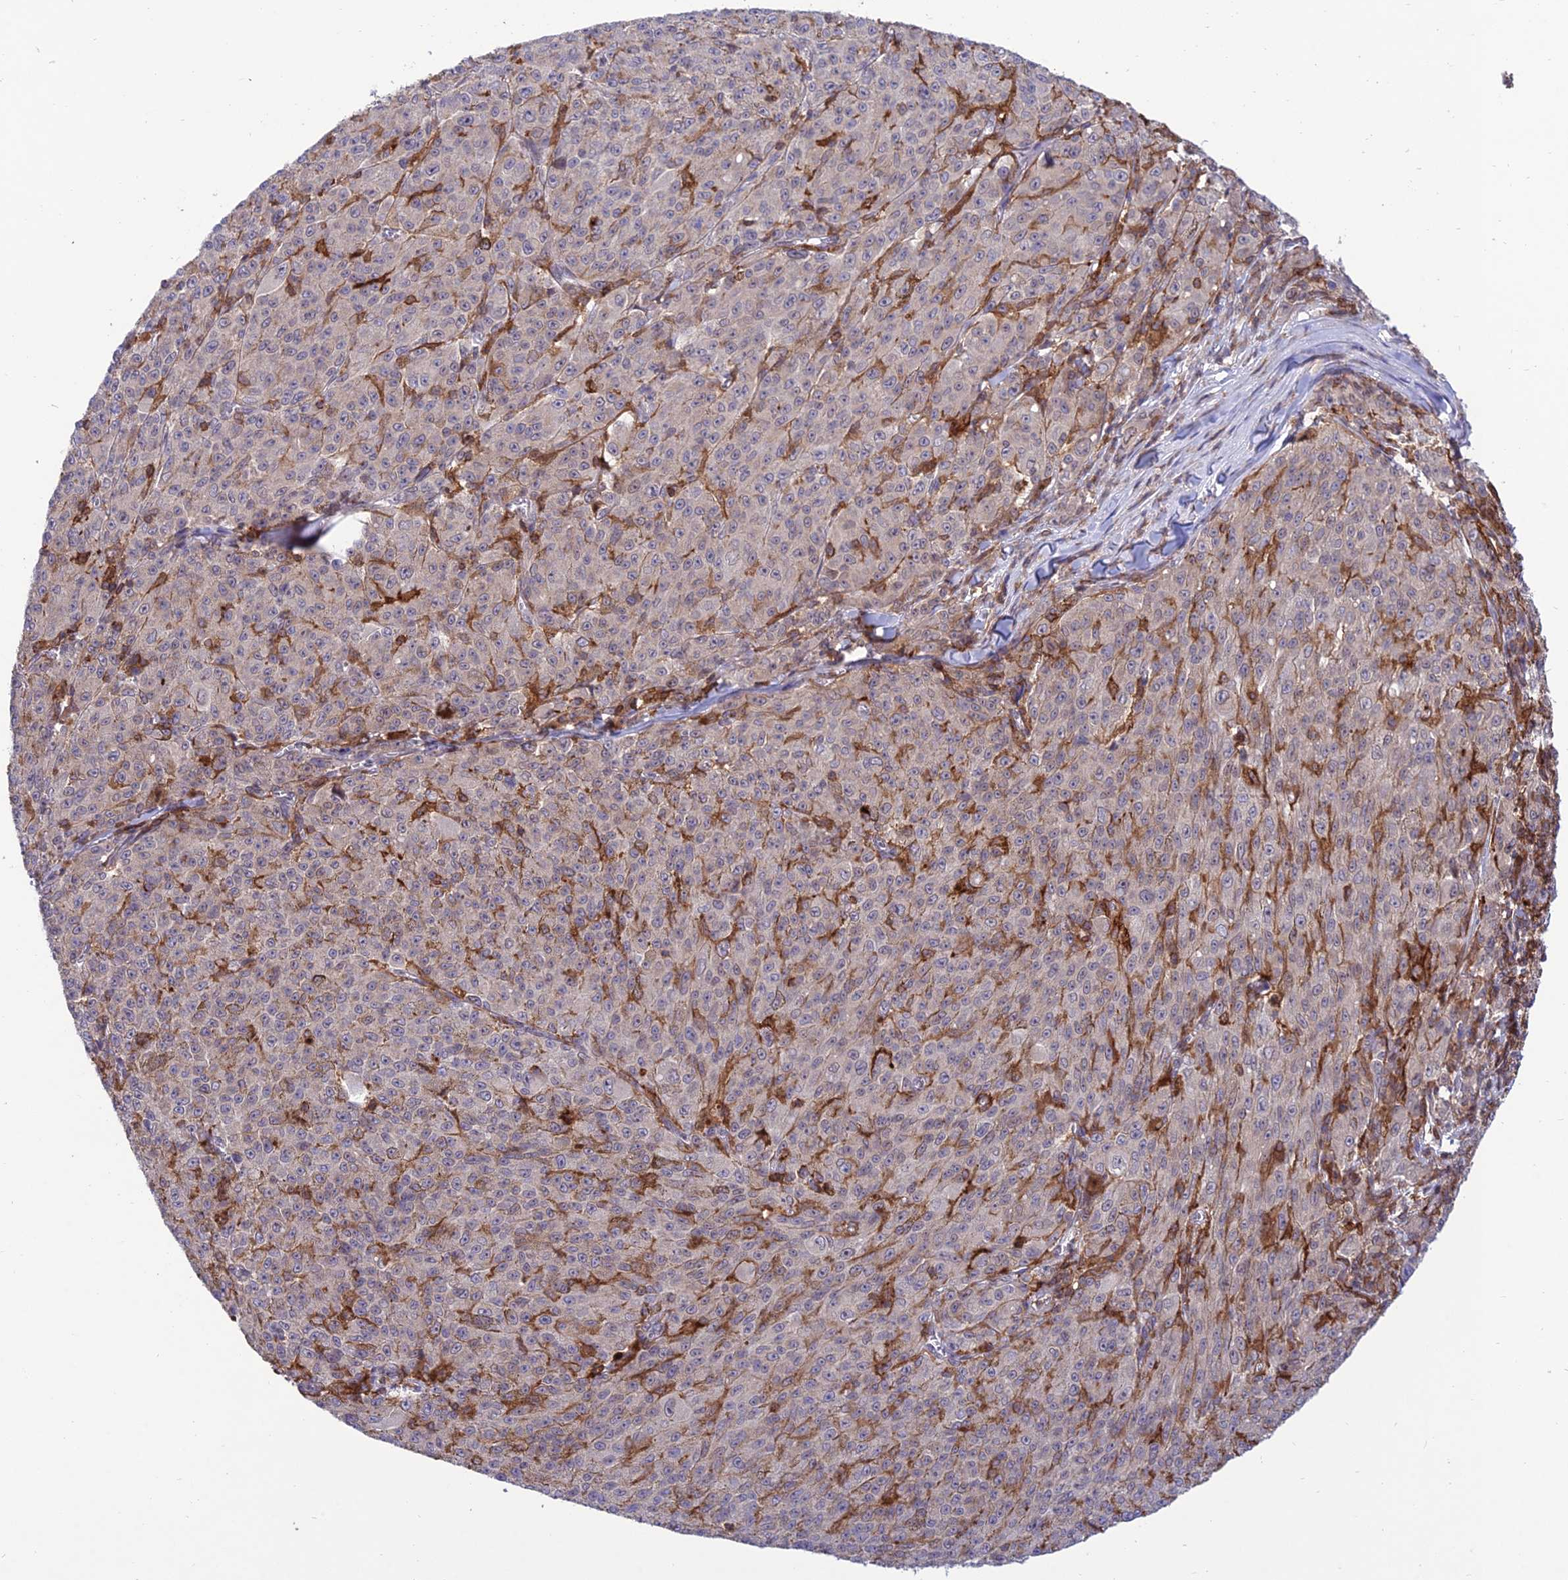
{"staining": {"intensity": "negative", "quantity": "none", "location": "none"}, "tissue": "melanoma", "cell_type": "Tumor cells", "image_type": "cancer", "snomed": [{"axis": "morphology", "description": "Malignant melanoma, NOS"}, {"axis": "topography", "description": "Skin"}], "caption": "The photomicrograph demonstrates no significant staining in tumor cells of malignant melanoma.", "gene": "FAM76A", "patient": {"sex": "female", "age": 52}}